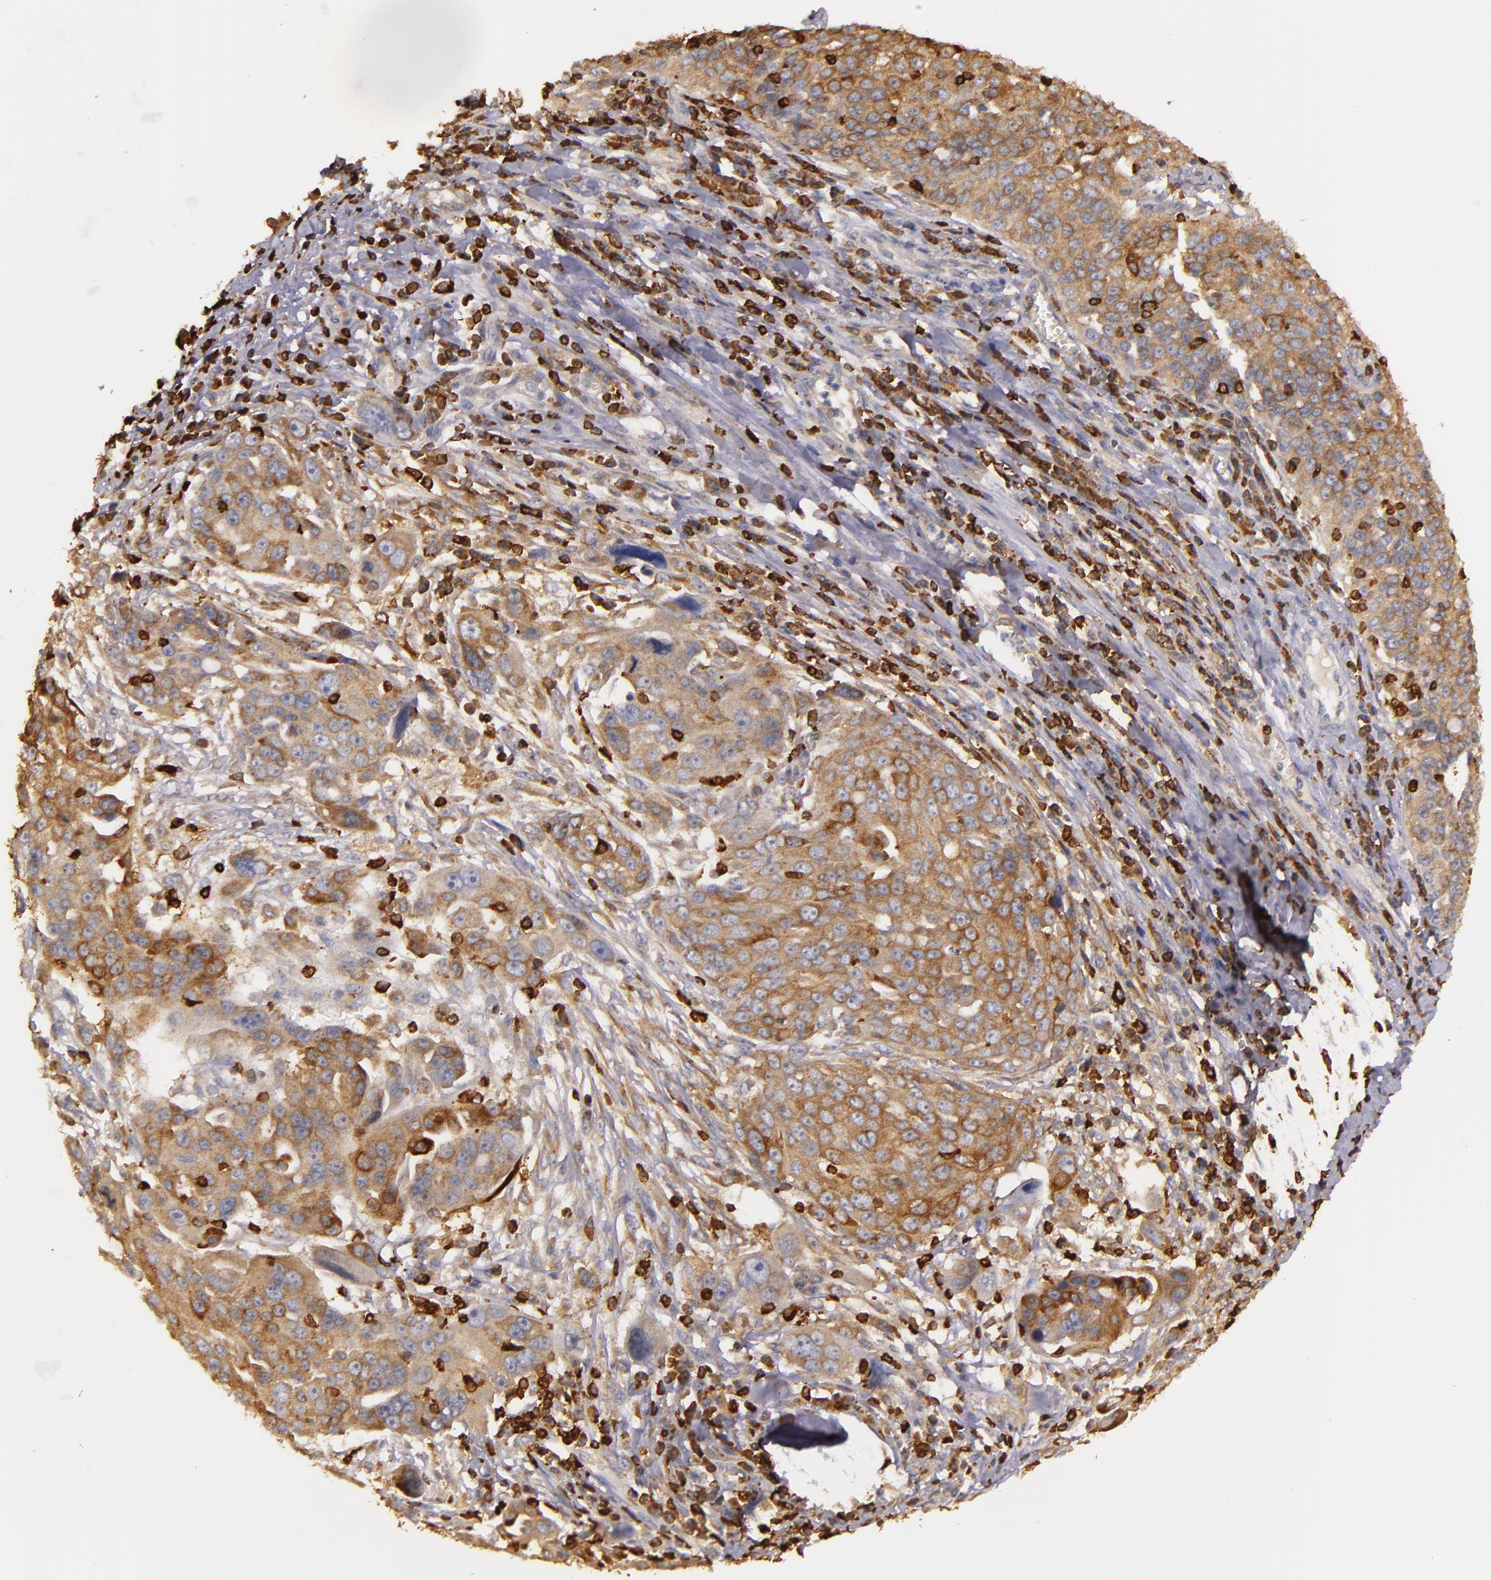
{"staining": {"intensity": "strong", "quantity": "25%-75%", "location": "cytoplasmic/membranous"}, "tissue": "ovarian cancer", "cell_type": "Tumor cells", "image_type": "cancer", "snomed": [{"axis": "morphology", "description": "Carcinoma, endometroid"}, {"axis": "topography", "description": "Ovary"}], "caption": "Strong cytoplasmic/membranous positivity is present in approximately 25%-75% of tumor cells in ovarian cancer (endometroid carcinoma). The staining was performed using DAB, with brown indicating positive protein expression. Nuclei are stained blue with hematoxylin.", "gene": "SLC9A3R1", "patient": {"sex": "female", "age": 75}}